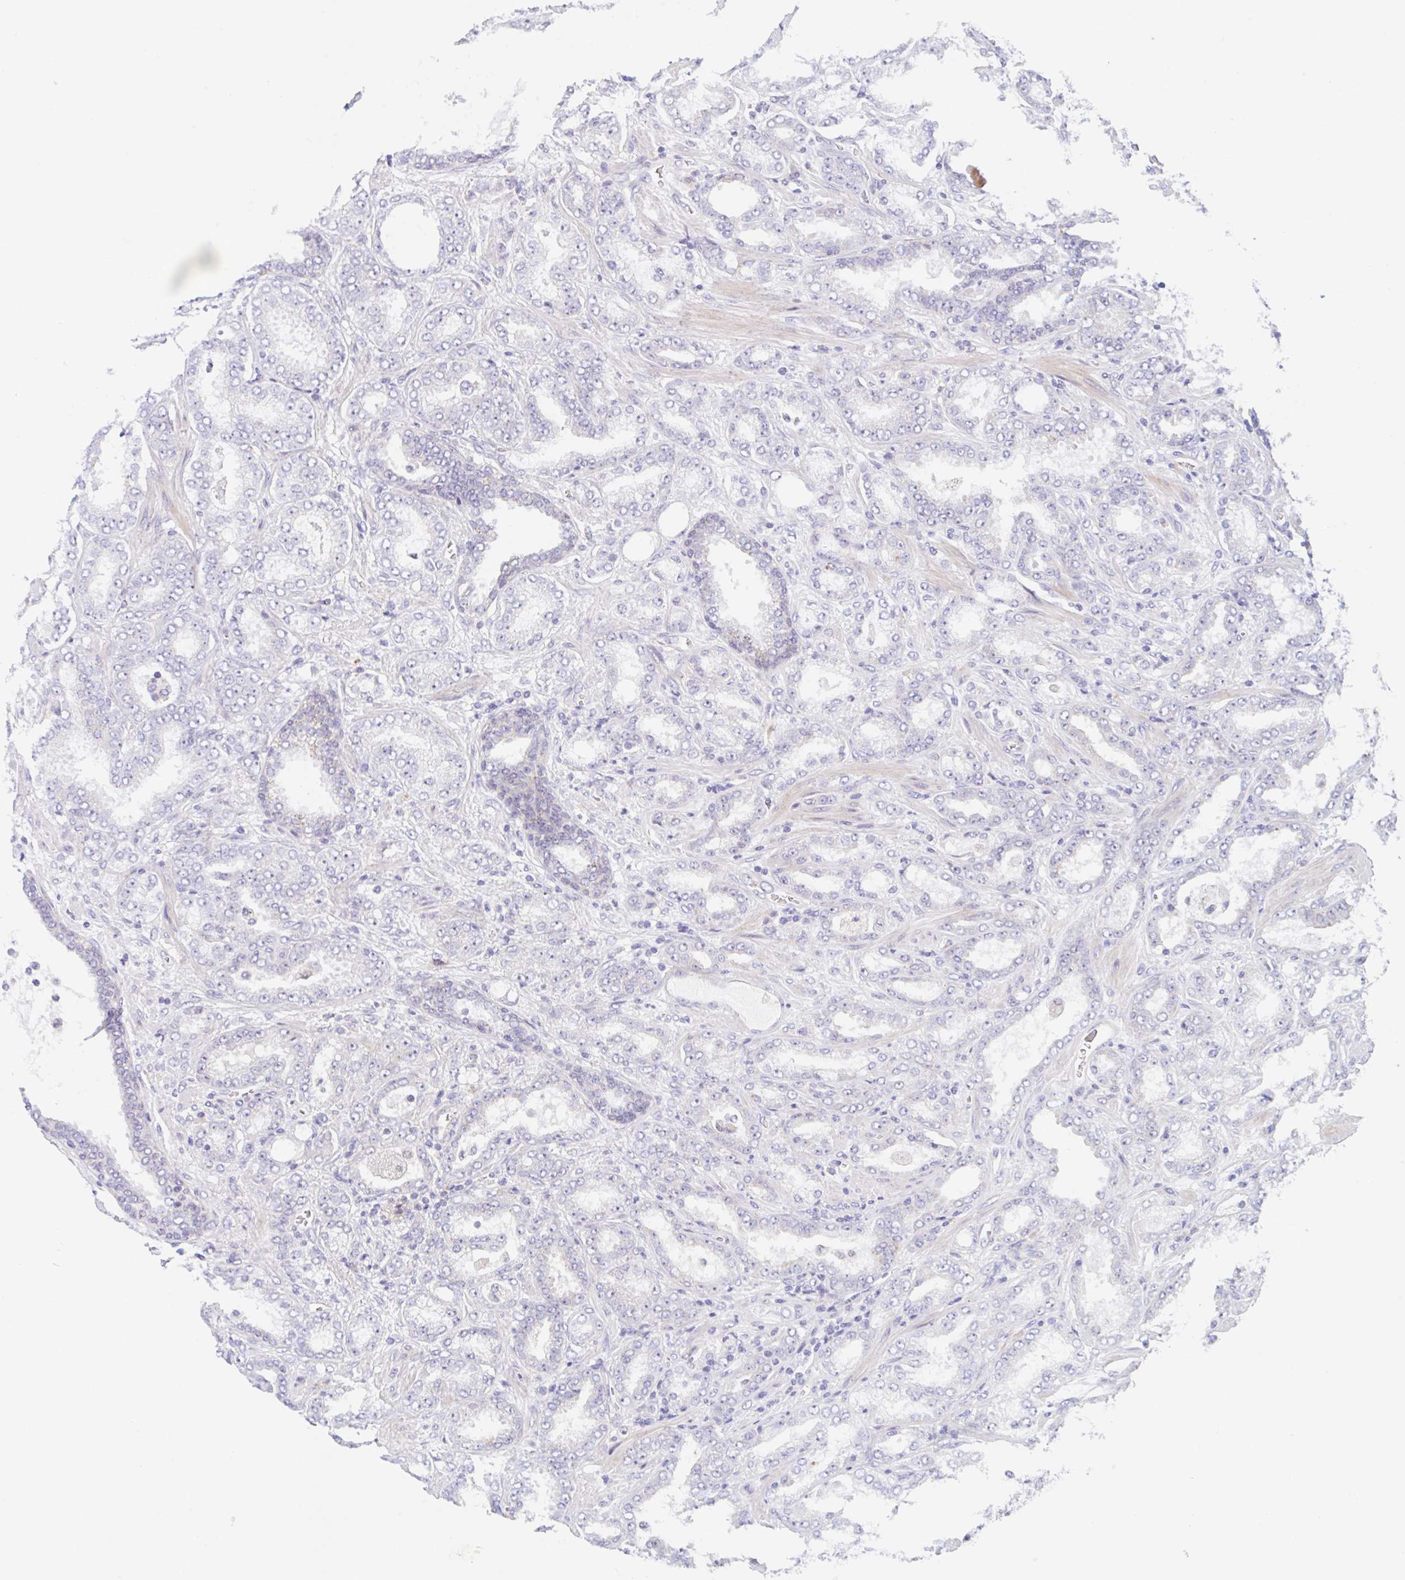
{"staining": {"intensity": "negative", "quantity": "none", "location": "none"}, "tissue": "prostate cancer", "cell_type": "Tumor cells", "image_type": "cancer", "snomed": [{"axis": "morphology", "description": "Adenocarcinoma, High grade"}, {"axis": "topography", "description": "Prostate"}], "caption": "A photomicrograph of human prostate high-grade adenocarcinoma is negative for staining in tumor cells.", "gene": "TMEM86A", "patient": {"sex": "male", "age": 72}}